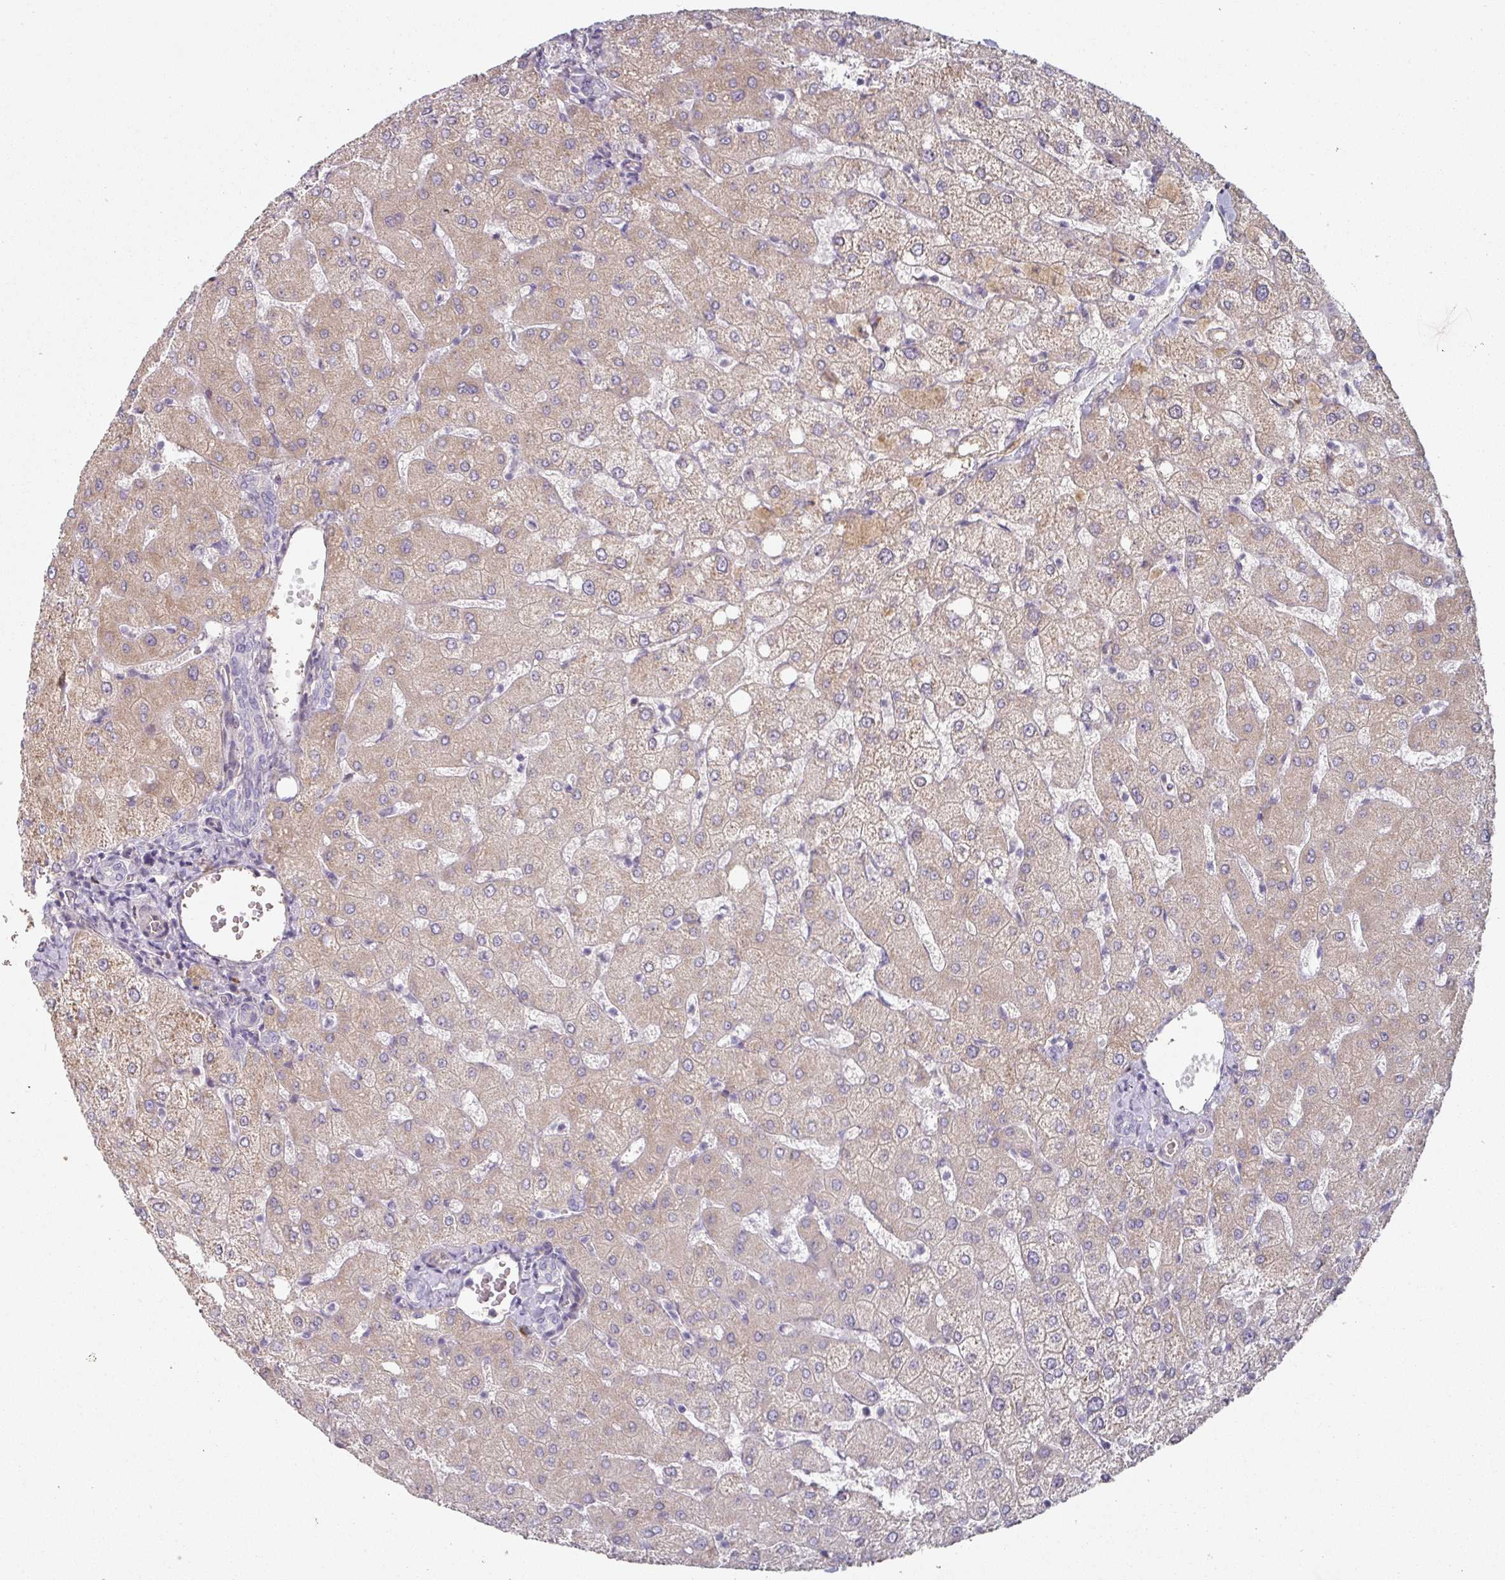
{"staining": {"intensity": "negative", "quantity": "none", "location": "none"}, "tissue": "liver", "cell_type": "Cholangiocytes", "image_type": "normal", "snomed": [{"axis": "morphology", "description": "Normal tissue, NOS"}, {"axis": "topography", "description": "Liver"}], "caption": "Micrograph shows no significant protein positivity in cholangiocytes of unremarkable liver. Nuclei are stained in blue.", "gene": "CEP78", "patient": {"sex": "female", "age": 54}}